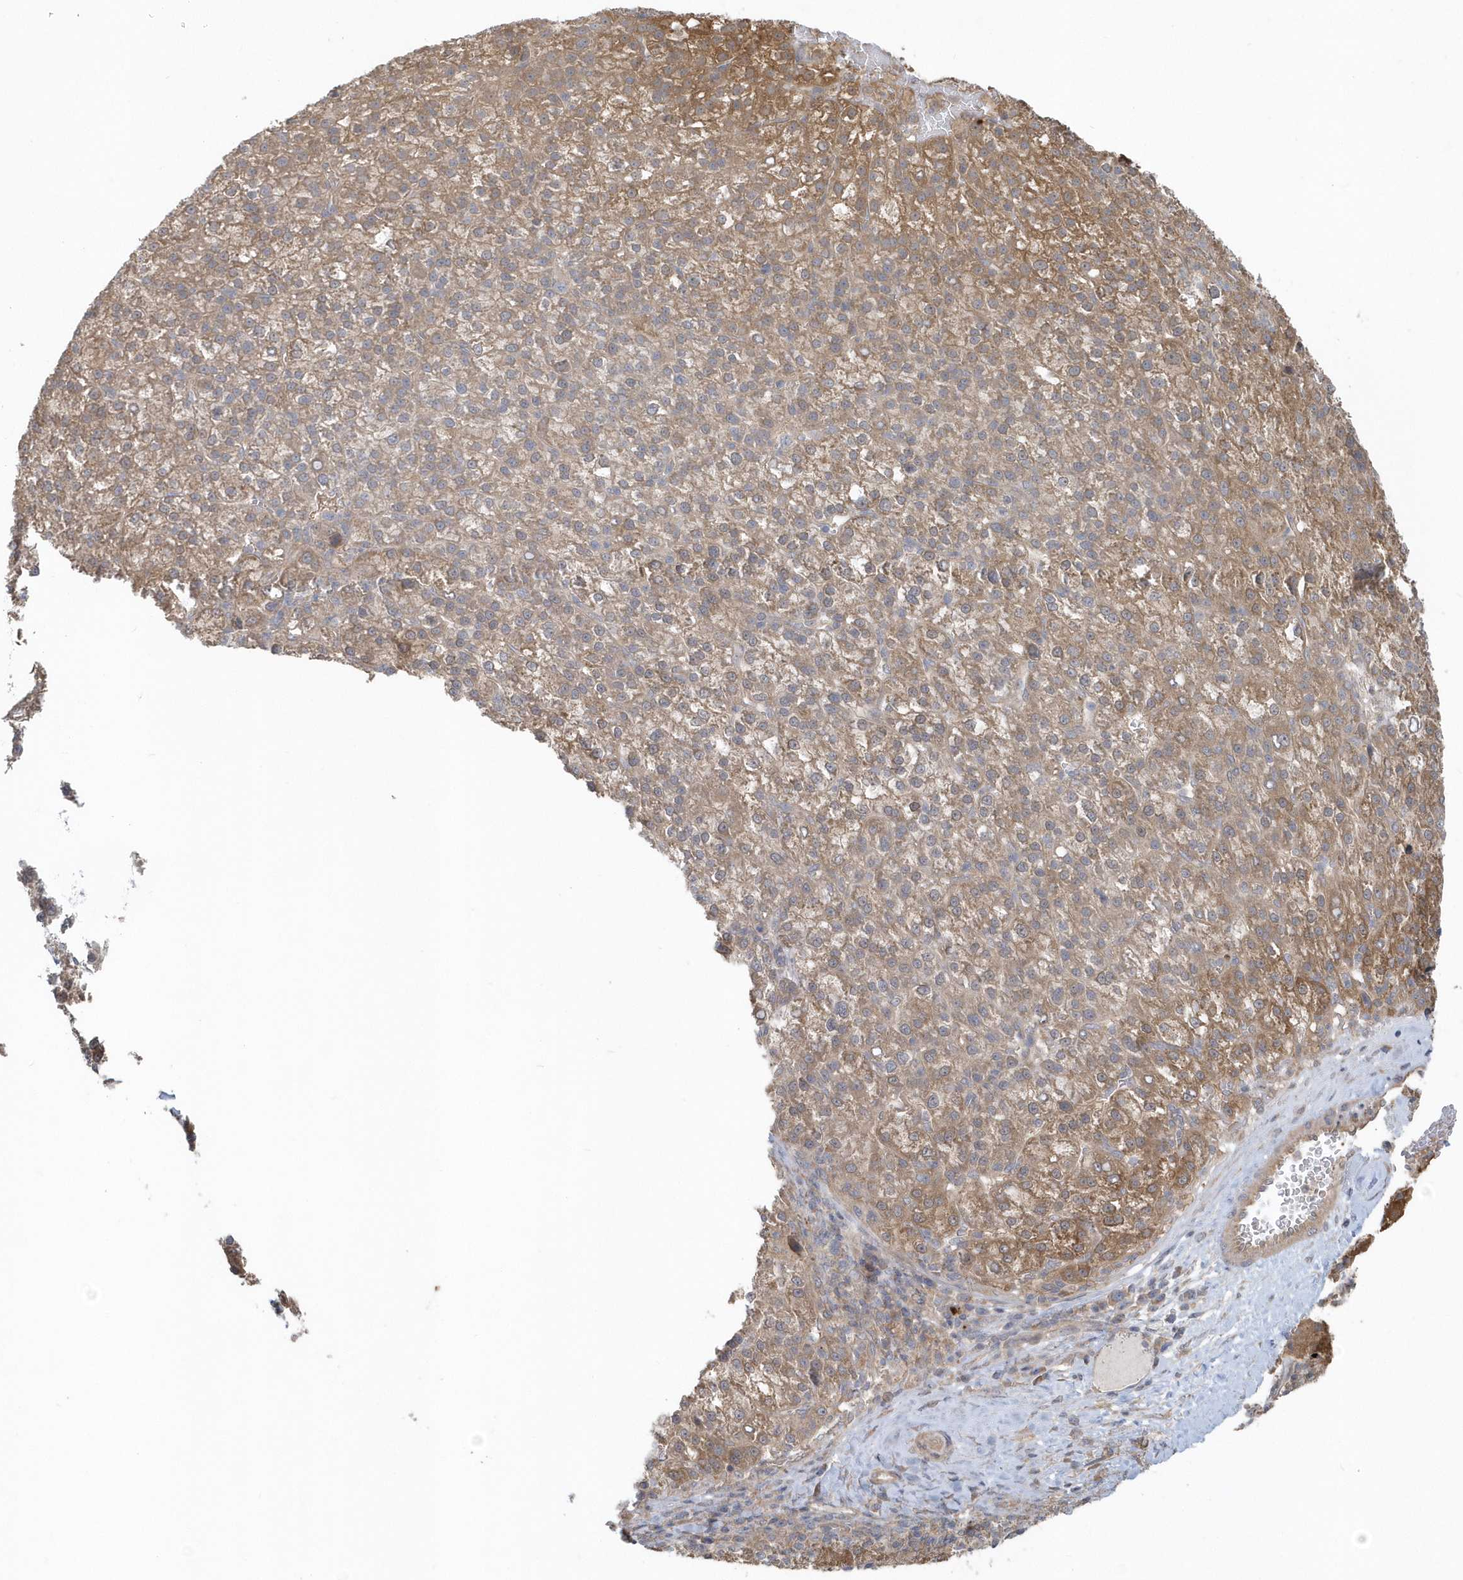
{"staining": {"intensity": "moderate", "quantity": "25%-75%", "location": "cytoplasmic/membranous"}, "tissue": "liver cancer", "cell_type": "Tumor cells", "image_type": "cancer", "snomed": [{"axis": "morphology", "description": "Carcinoma, Hepatocellular, NOS"}, {"axis": "topography", "description": "Liver"}], "caption": "This micrograph reveals immunohistochemistry (IHC) staining of human hepatocellular carcinoma (liver), with medium moderate cytoplasmic/membranous positivity in approximately 25%-75% of tumor cells.", "gene": "ACTR1A", "patient": {"sex": "female", "age": 58}}